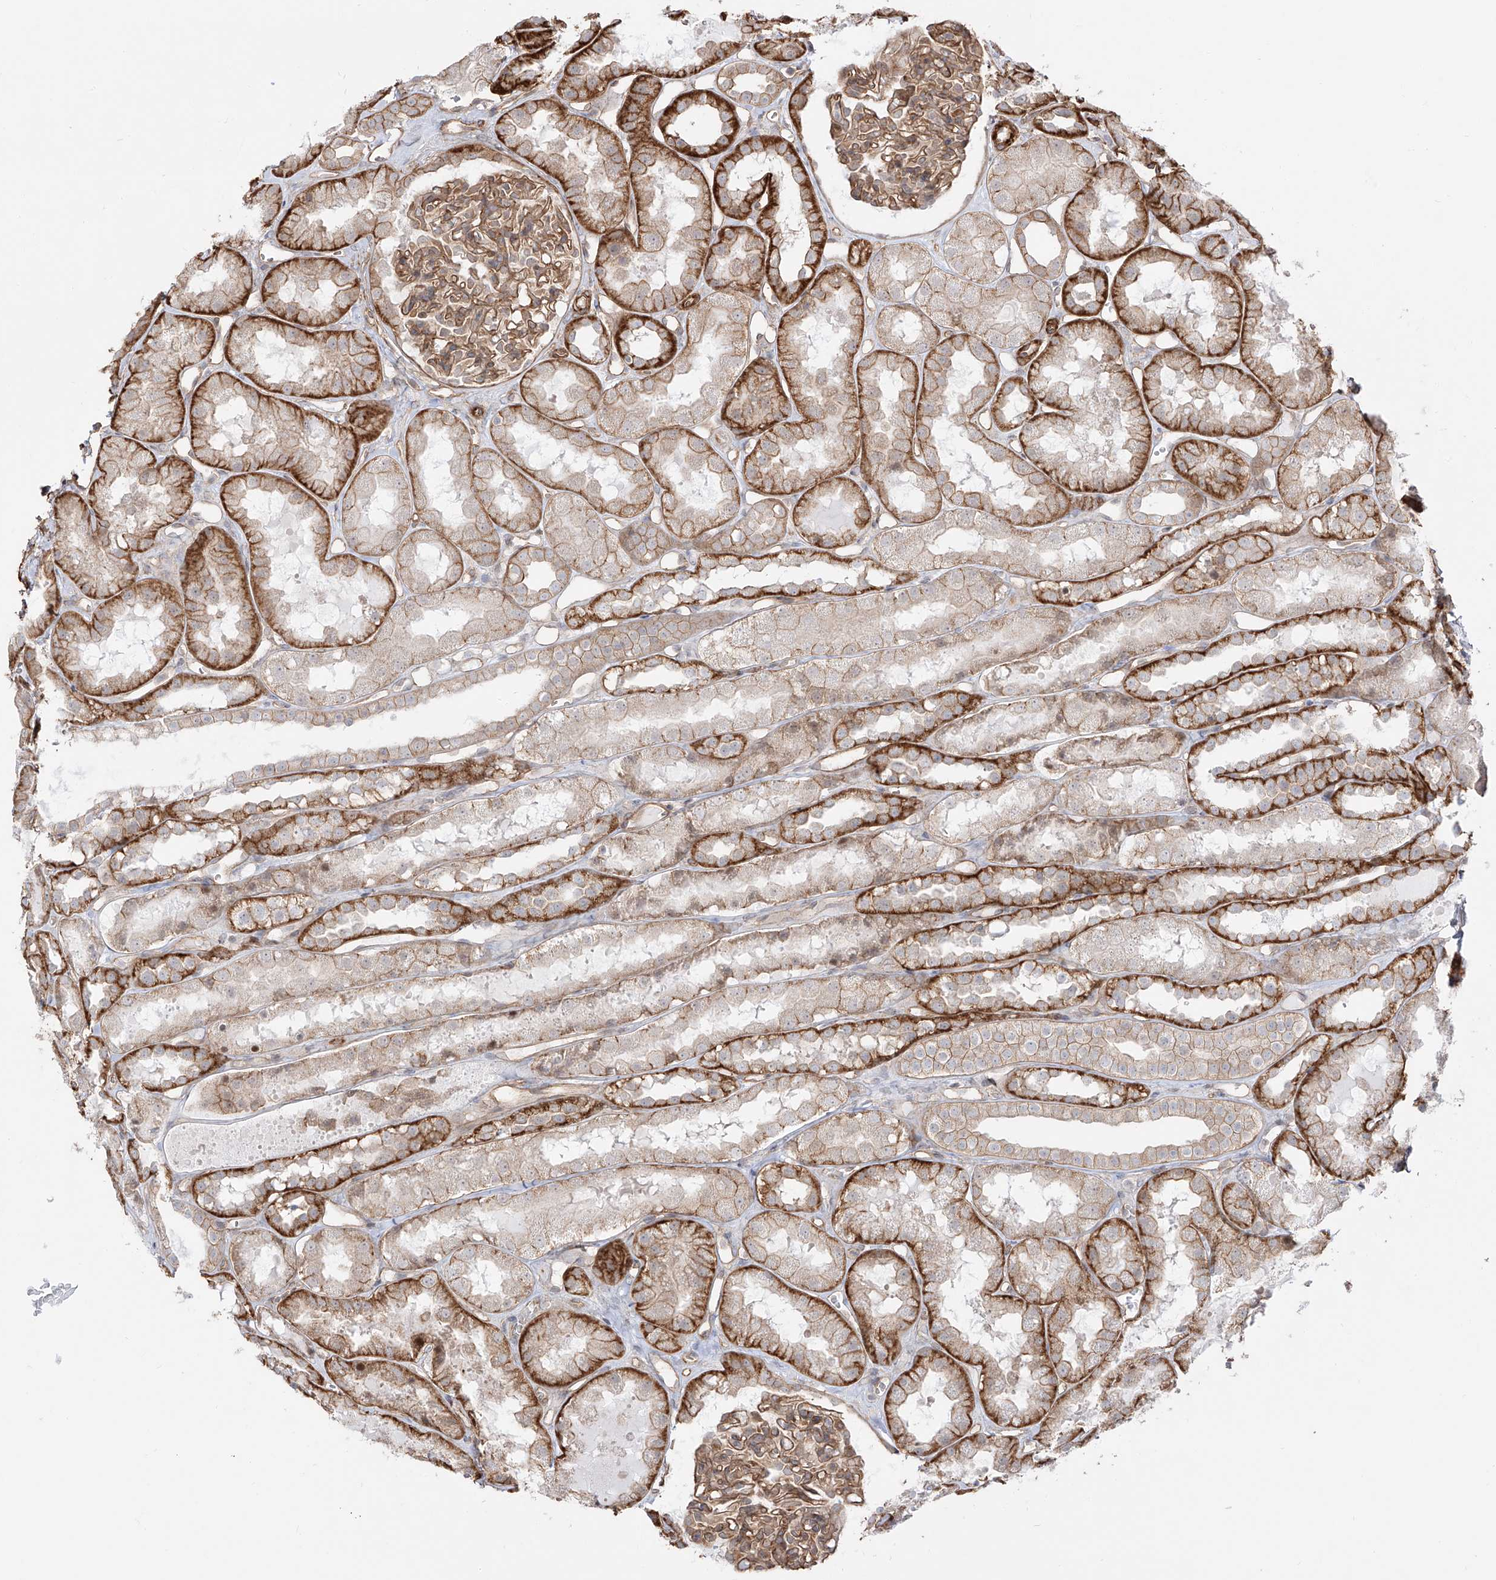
{"staining": {"intensity": "moderate", "quantity": ">75%", "location": "cytoplasmic/membranous"}, "tissue": "kidney", "cell_type": "Cells in glomeruli", "image_type": "normal", "snomed": [{"axis": "morphology", "description": "Normal tissue, NOS"}, {"axis": "topography", "description": "Kidney"}], "caption": "About >75% of cells in glomeruli in normal kidney show moderate cytoplasmic/membranous protein expression as visualized by brown immunohistochemical staining.", "gene": "ZNF180", "patient": {"sex": "male", "age": 16}}